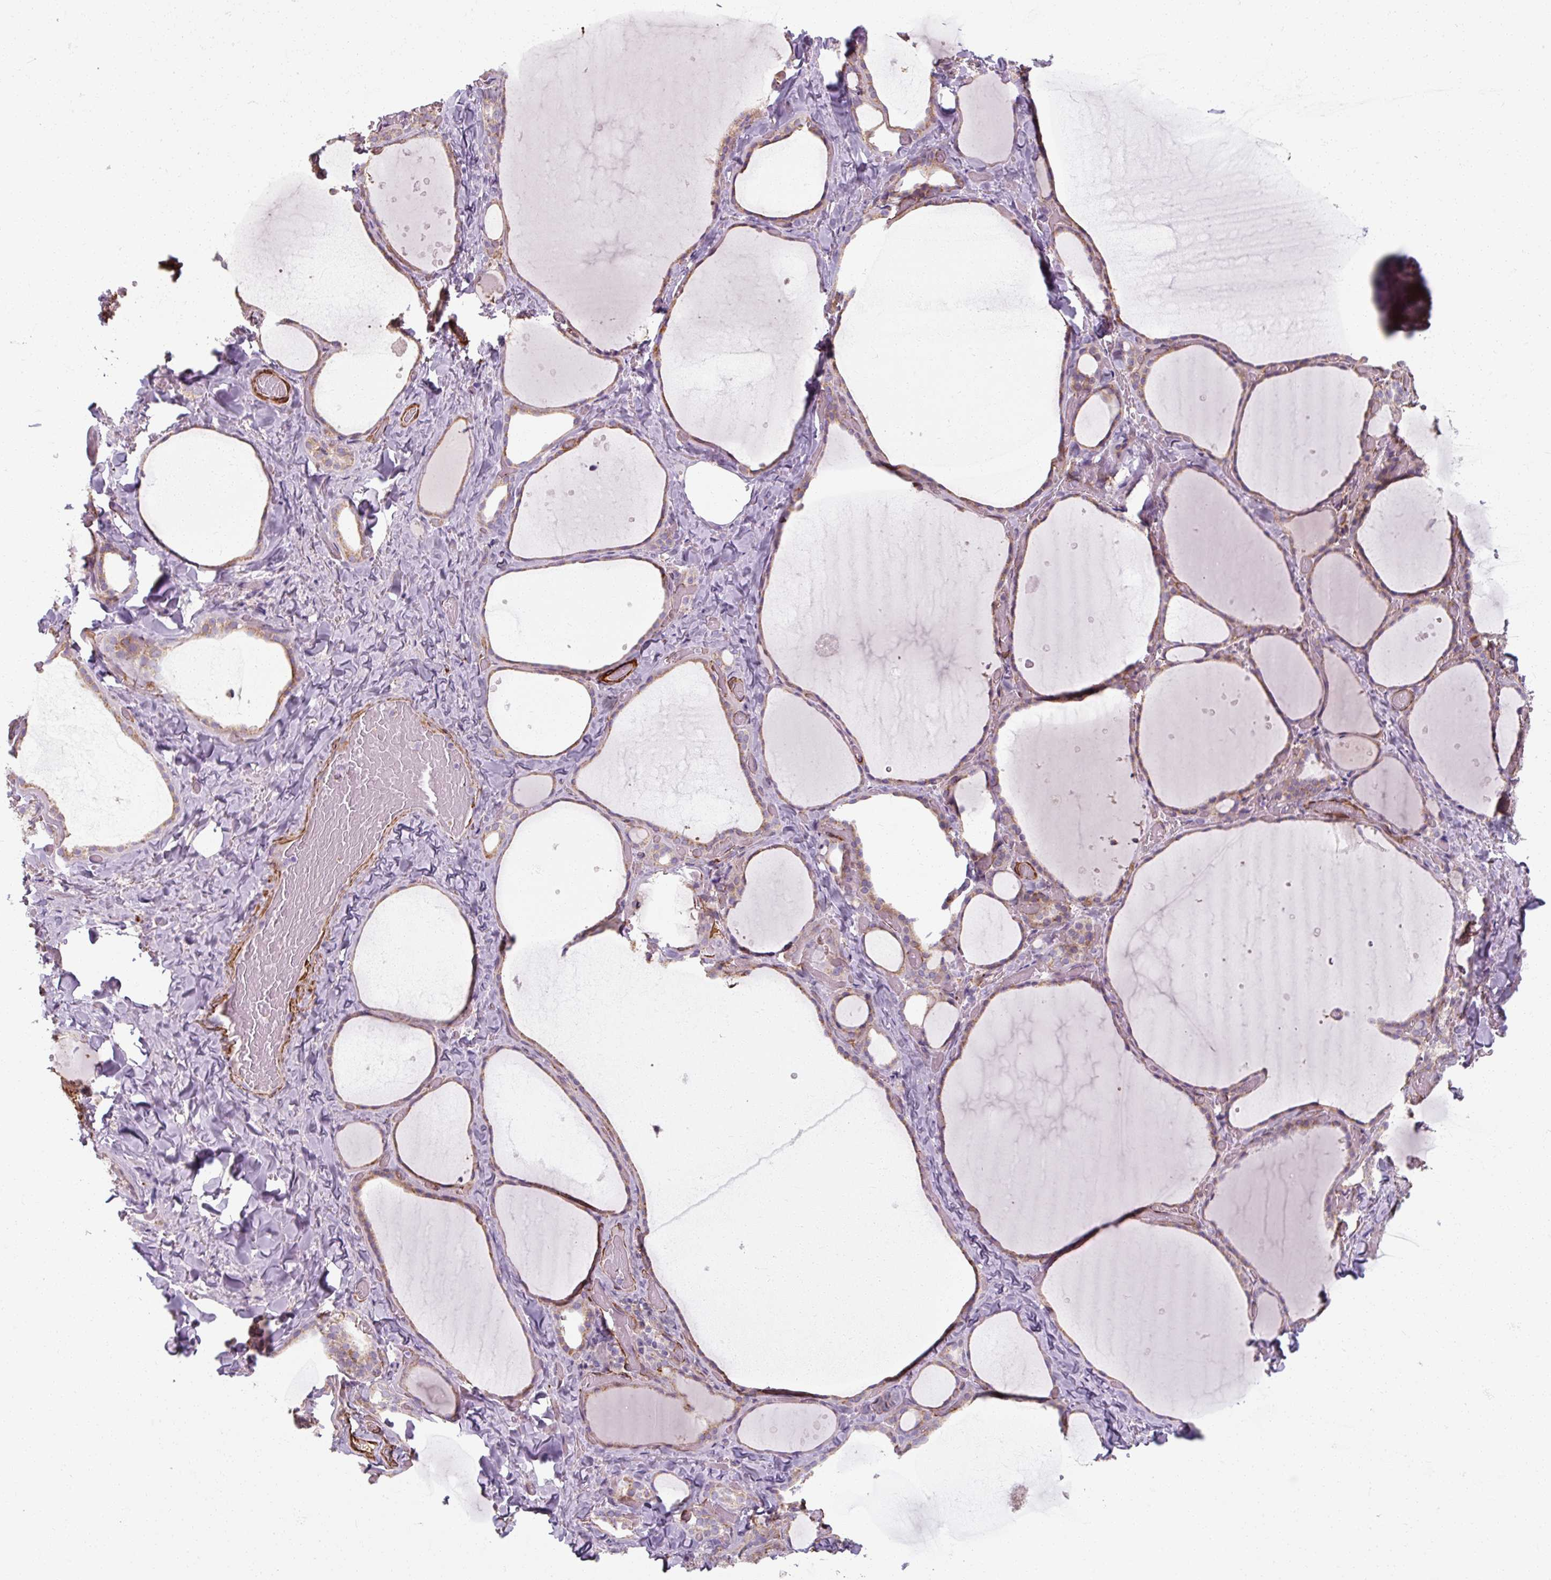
{"staining": {"intensity": "moderate", "quantity": "25%-75%", "location": "cytoplasmic/membranous"}, "tissue": "thyroid gland", "cell_type": "Glandular cells", "image_type": "normal", "snomed": [{"axis": "morphology", "description": "Normal tissue, NOS"}, {"axis": "topography", "description": "Thyroid gland"}], "caption": "Protein staining of benign thyroid gland exhibits moderate cytoplasmic/membranous expression in approximately 25%-75% of glandular cells. The protein of interest is shown in brown color, while the nuclei are stained blue.", "gene": "MRPS5", "patient": {"sex": "female", "age": 36}}